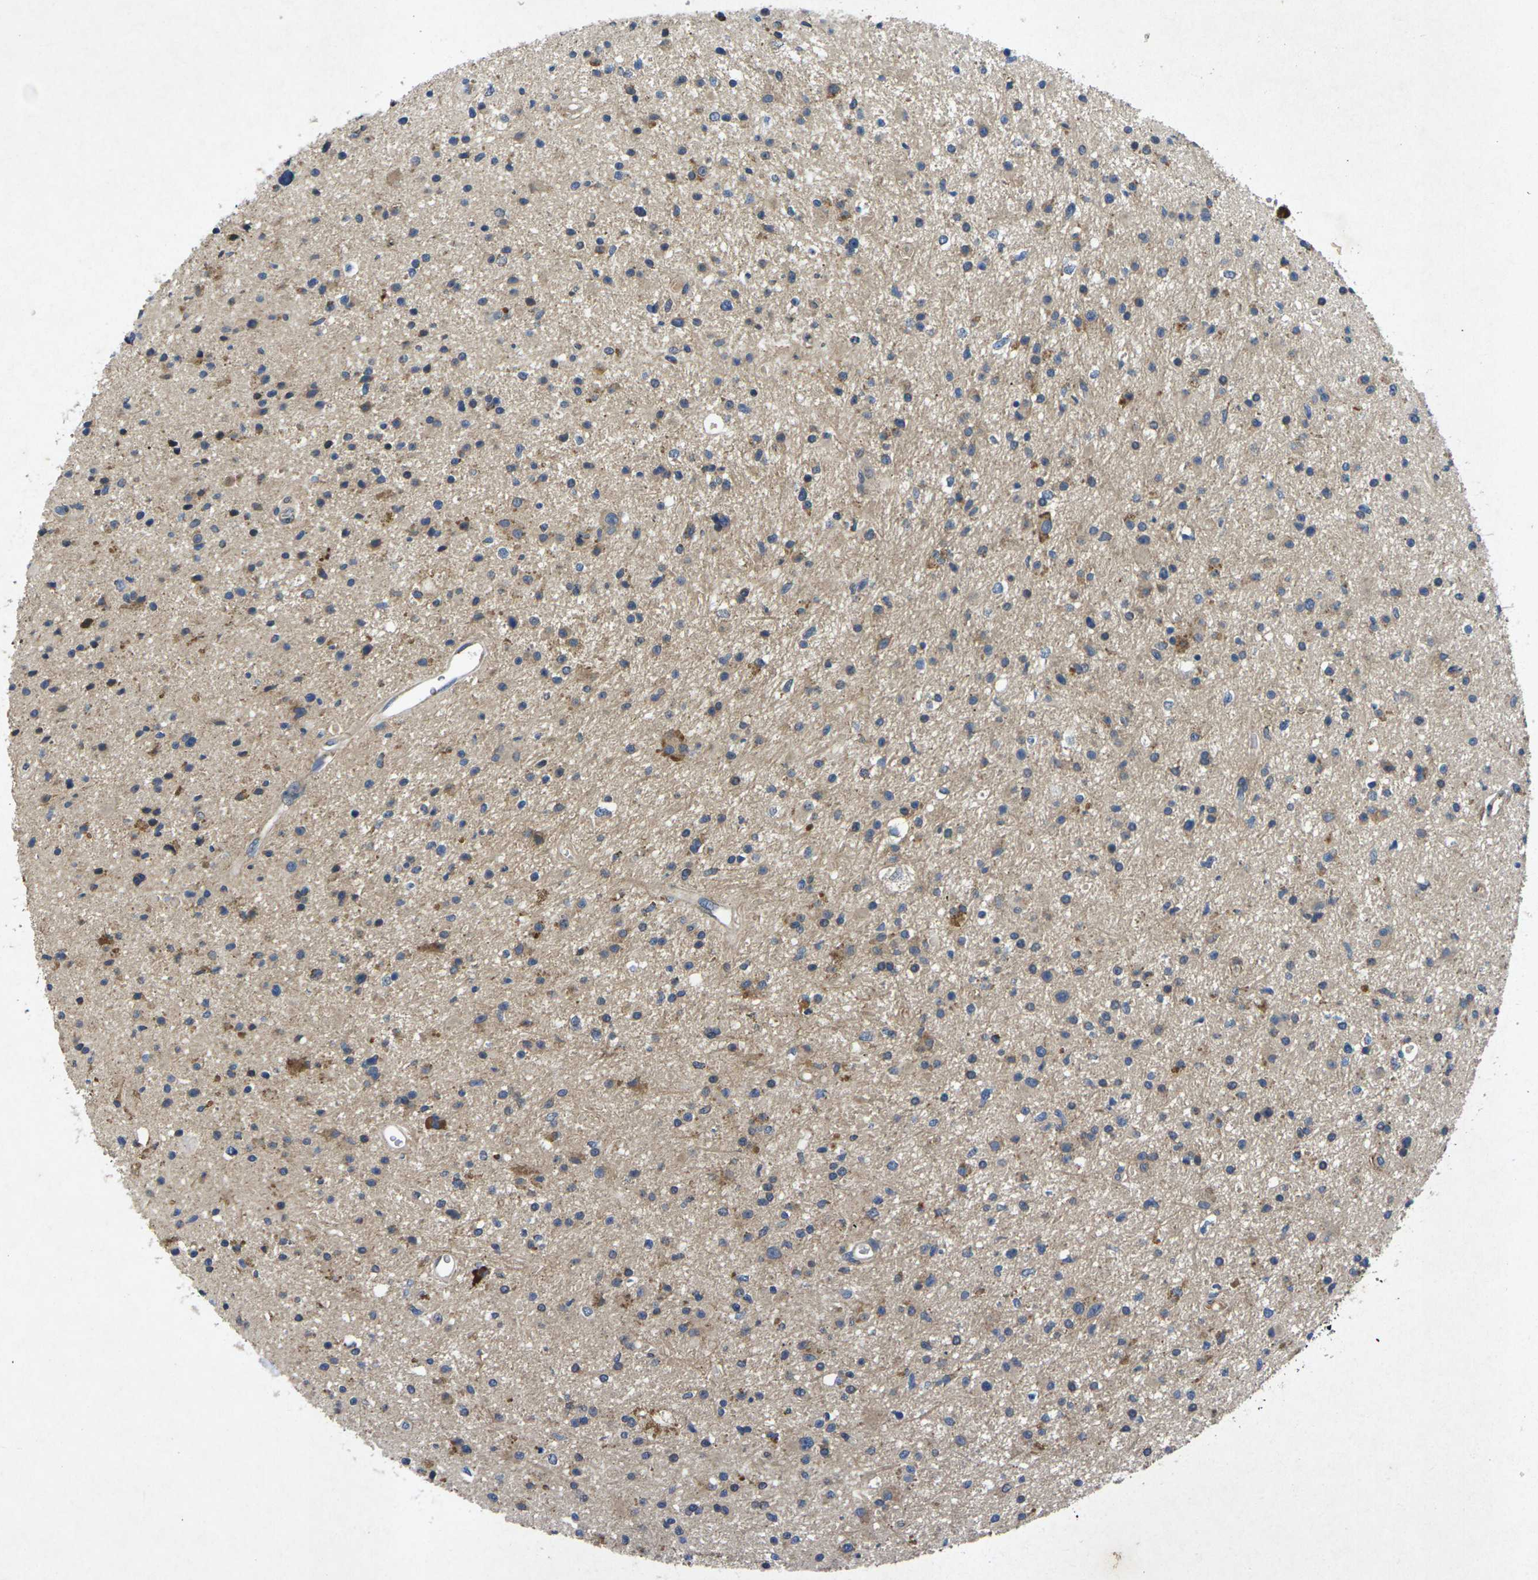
{"staining": {"intensity": "weak", "quantity": "25%-75%", "location": "cytoplasmic/membranous"}, "tissue": "glioma", "cell_type": "Tumor cells", "image_type": "cancer", "snomed": [{"axis": "morphology", "description": "Glioma, malignant, High grade"}, {"axis": "topography", "description": "Brain"}], "caption": "A brown stain highlights weak cytoplasmic/membranous expression of a protein in human glioma tumor cells.", "gene": "KIF1B", "patient": {"sex": "male", "age": 33}}